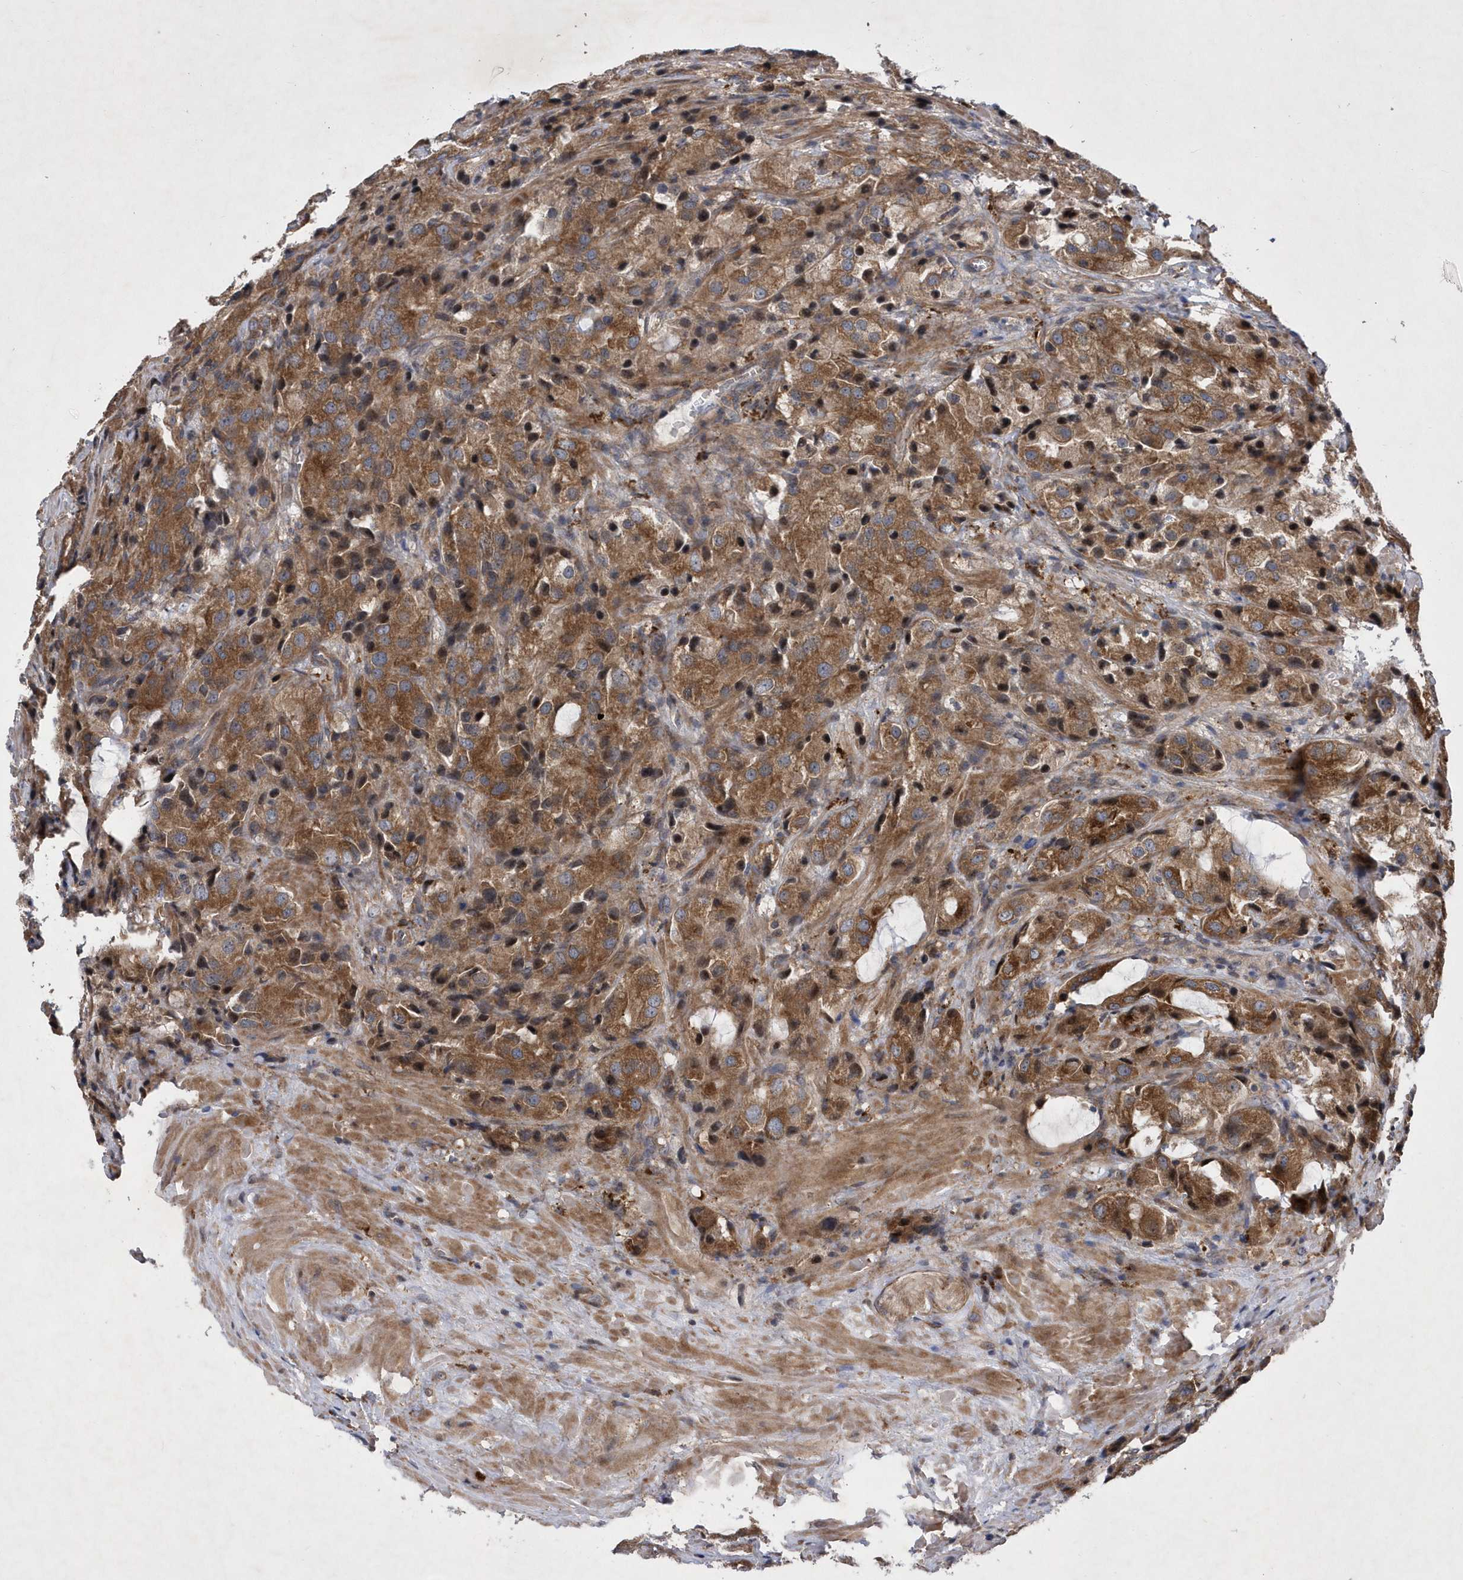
{"staining": {"intensity": "moderate", "quantity": ">75%", "location": "cytoplasmic/membranous"}, "tissue": "prostate cancer", "cell_type": "Tumor cells", "image_type": "cancer", "snomed": [{"axis": "morphology", "description": "Adenocarcinoma, High grade"}, {"axis": "topography", "description": "Prostate"}], "caption": "This histopathology image shows prostate cancer (adenocarcinoma (high-grade)) stained with IHC to label a protein in brown. The cytoplasmic/membranous of tumor cells show moderate positivity for the protein. Nuclei are counter-stained blue.", "gene": "LONRF2", "patient": {"sex": "male", "age": 70}}